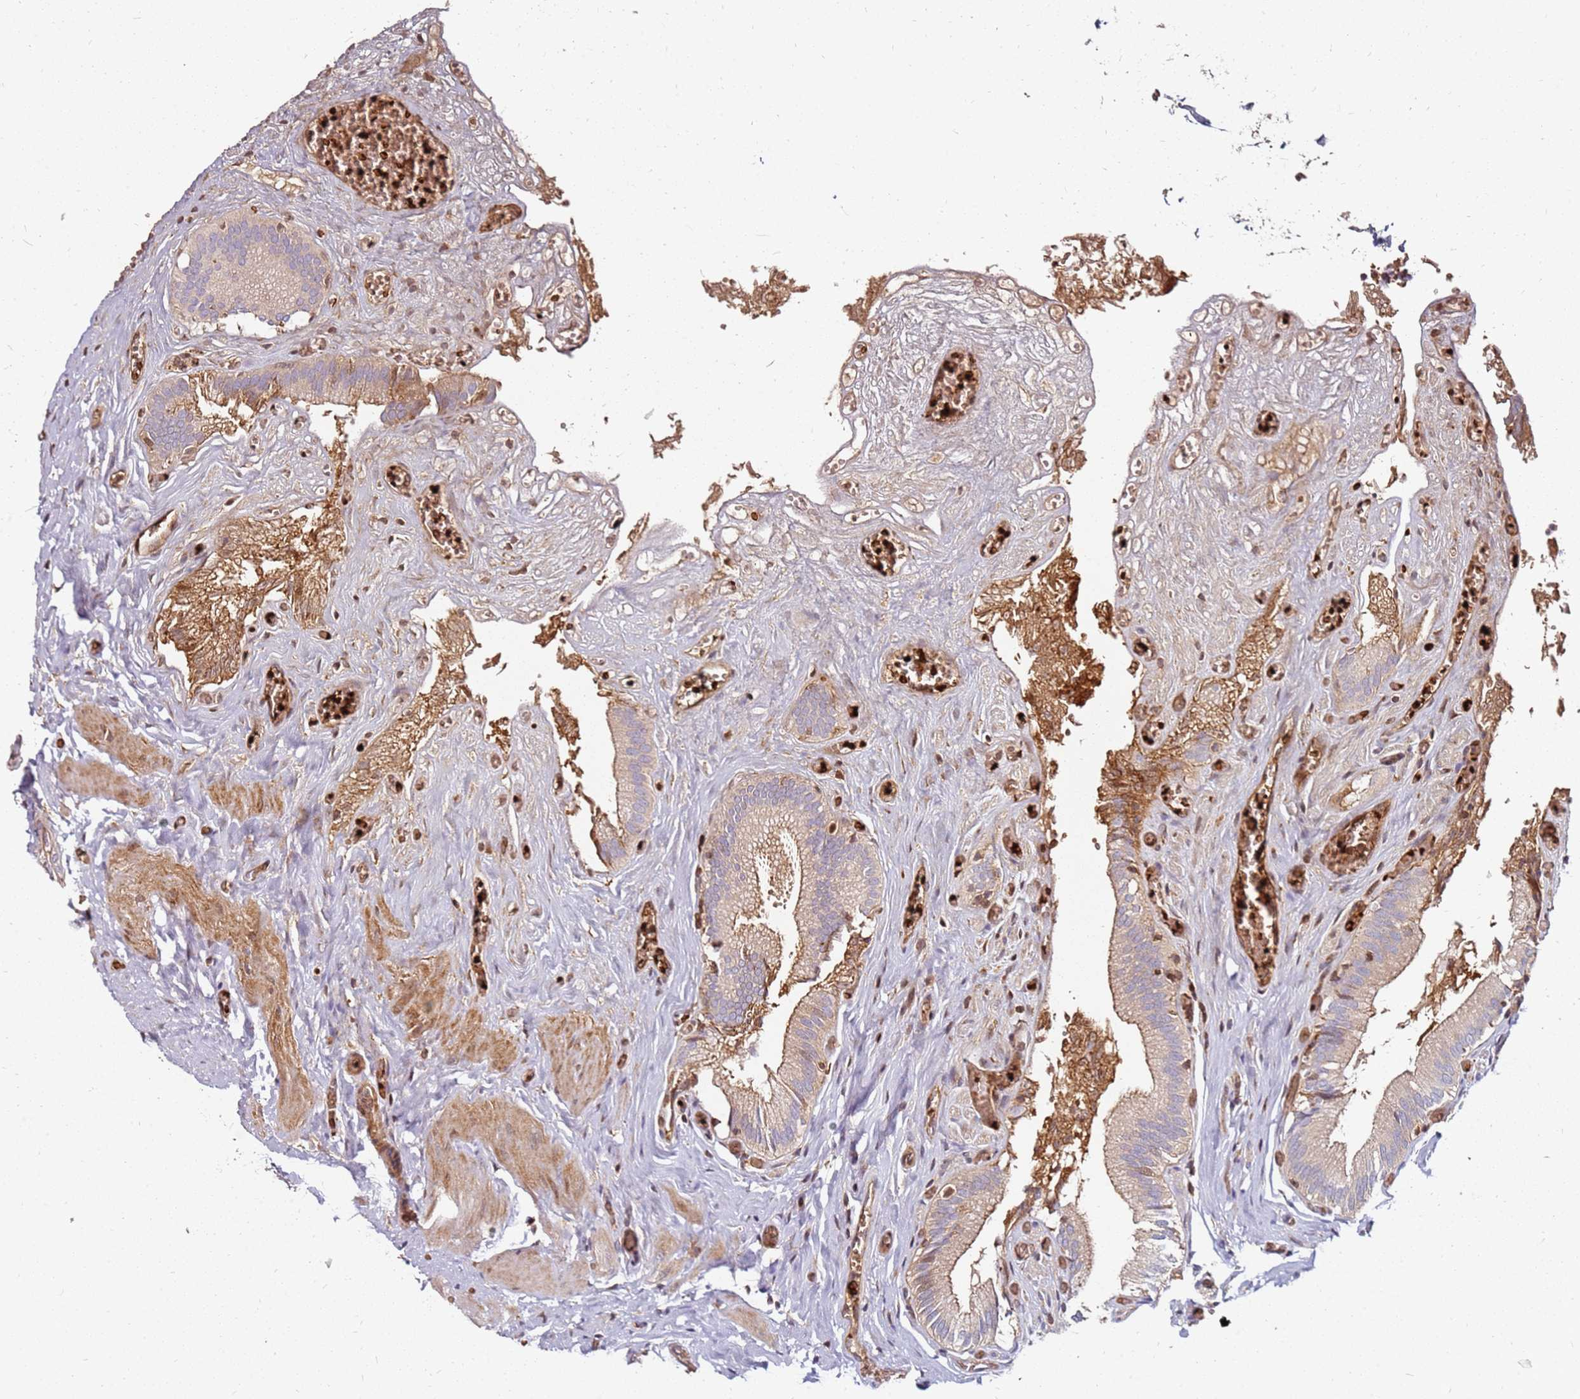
{"staining": {"intensity": "strong", "quantity": "25%-75%", "location": "cytoplasmic/membranous"}, "tissue": "gallbladder", "cell_type": "Glandular cells", "image_type": "normal", "snomed": [{"axis": "morphology", "description": "Normal tissue, NOS"}, {"axis": "topography", "description": "Gallbladder"}, {"axis": "topography", "description": "Peripheral nerve tissue"}], "caption": "This micrograph reveals immunohistochemistry staining of normal gallbladder, with high strong cytoplasmic/membranous expression in approximately 25%-75% of glandular cells.", "gene": "RNF11", "patient": {"sex": "male", "age": 17}}